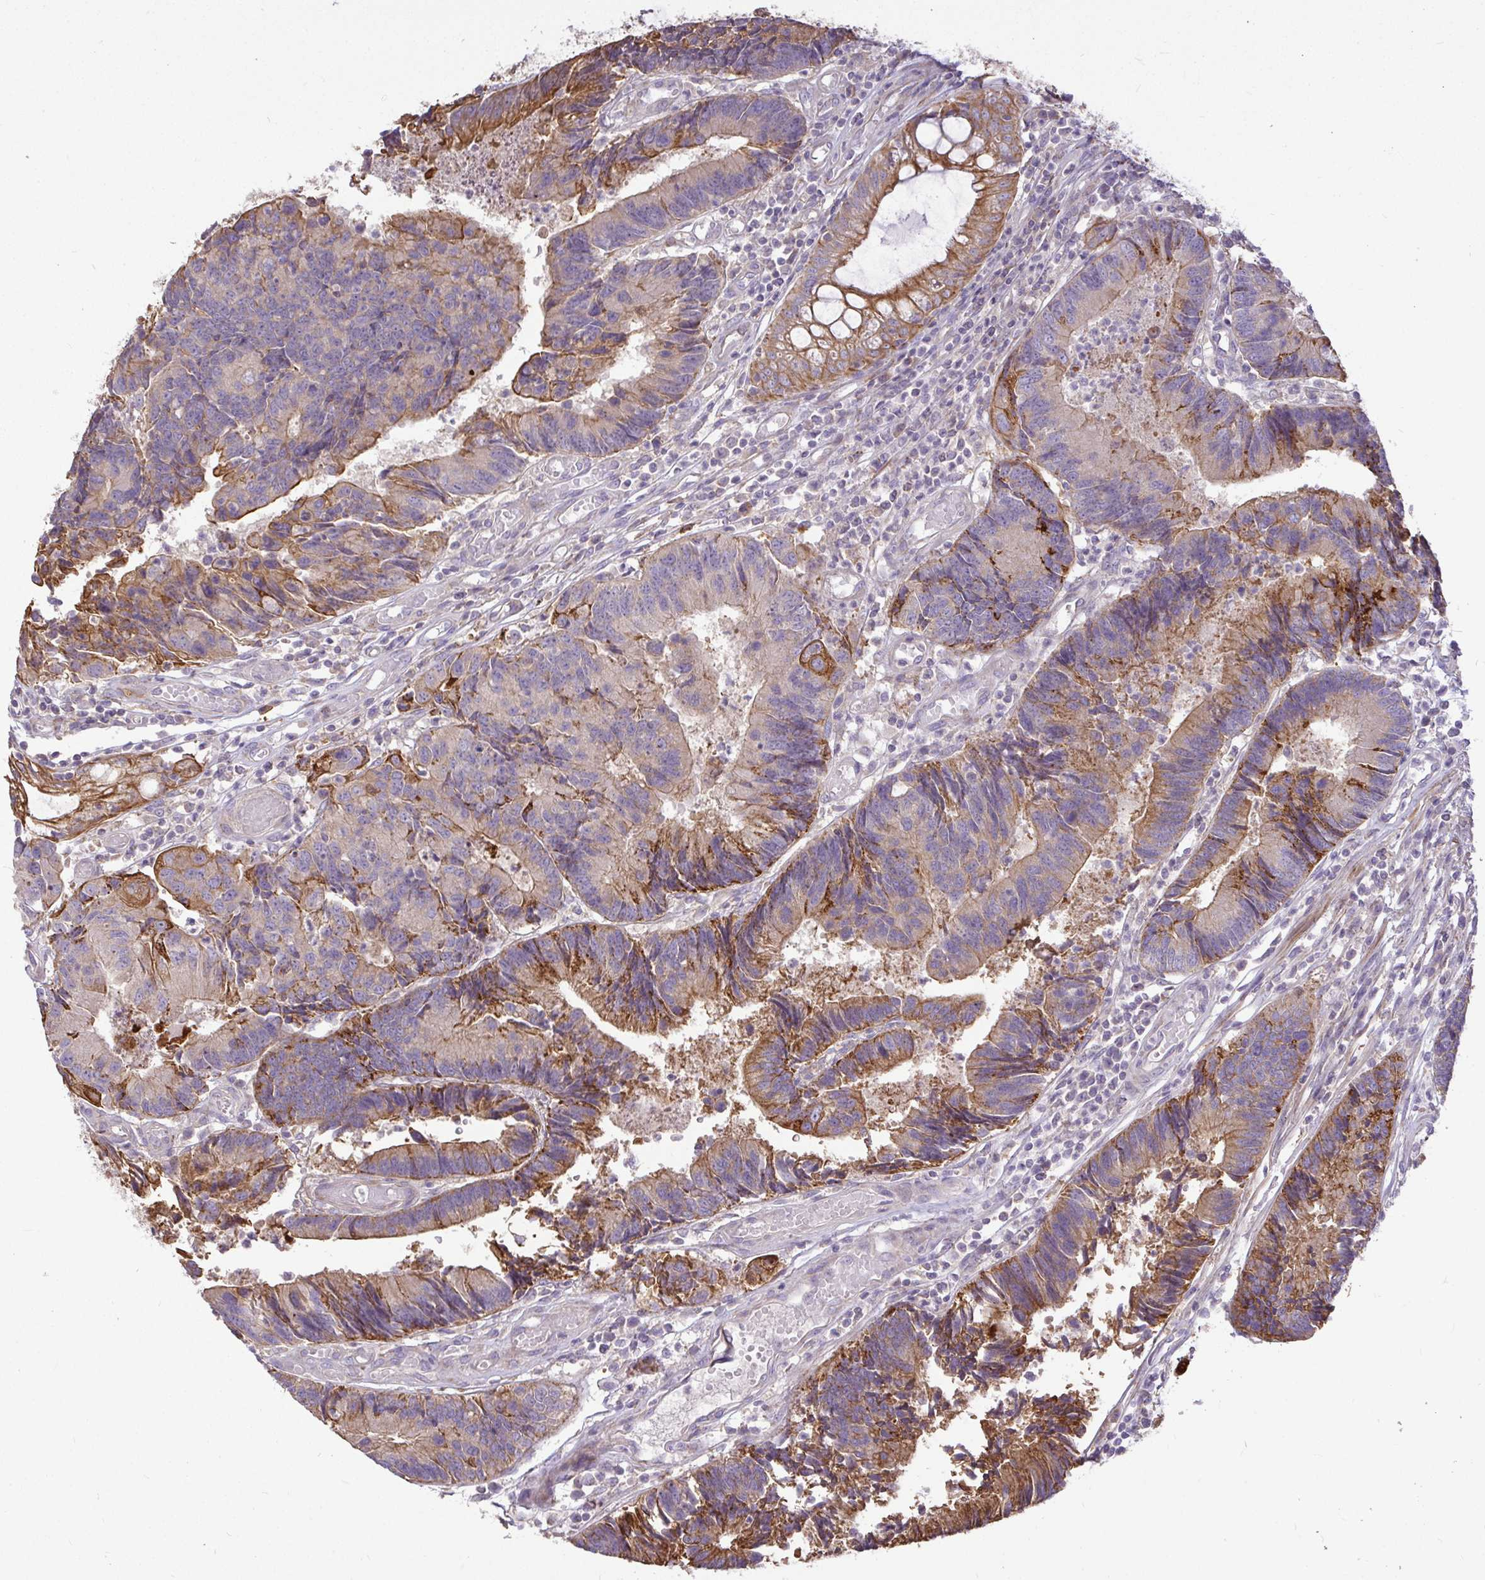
{"staining": {"intensity": "moderate", "quantity": "25%-75%", "location": "cytoplasmic/membranous"}, "tissue": "colorectal cancer", "cell_type": "Tumor cells", "image_type": "cancer", "snomed": [{"axis": "morphology", "description": "Adenocarcinoma, NOS"}, {"axis": "topography", "description": "Colon"}], "caption": "Moderate cytoplasmic/membranous protein positivity is appreciated in approximately 25%-75% of tumor cells in colorectal cancer (adenocarcinoma).", "gene": "STRIP1", "patient": {"sex": "female", "age": 67}}